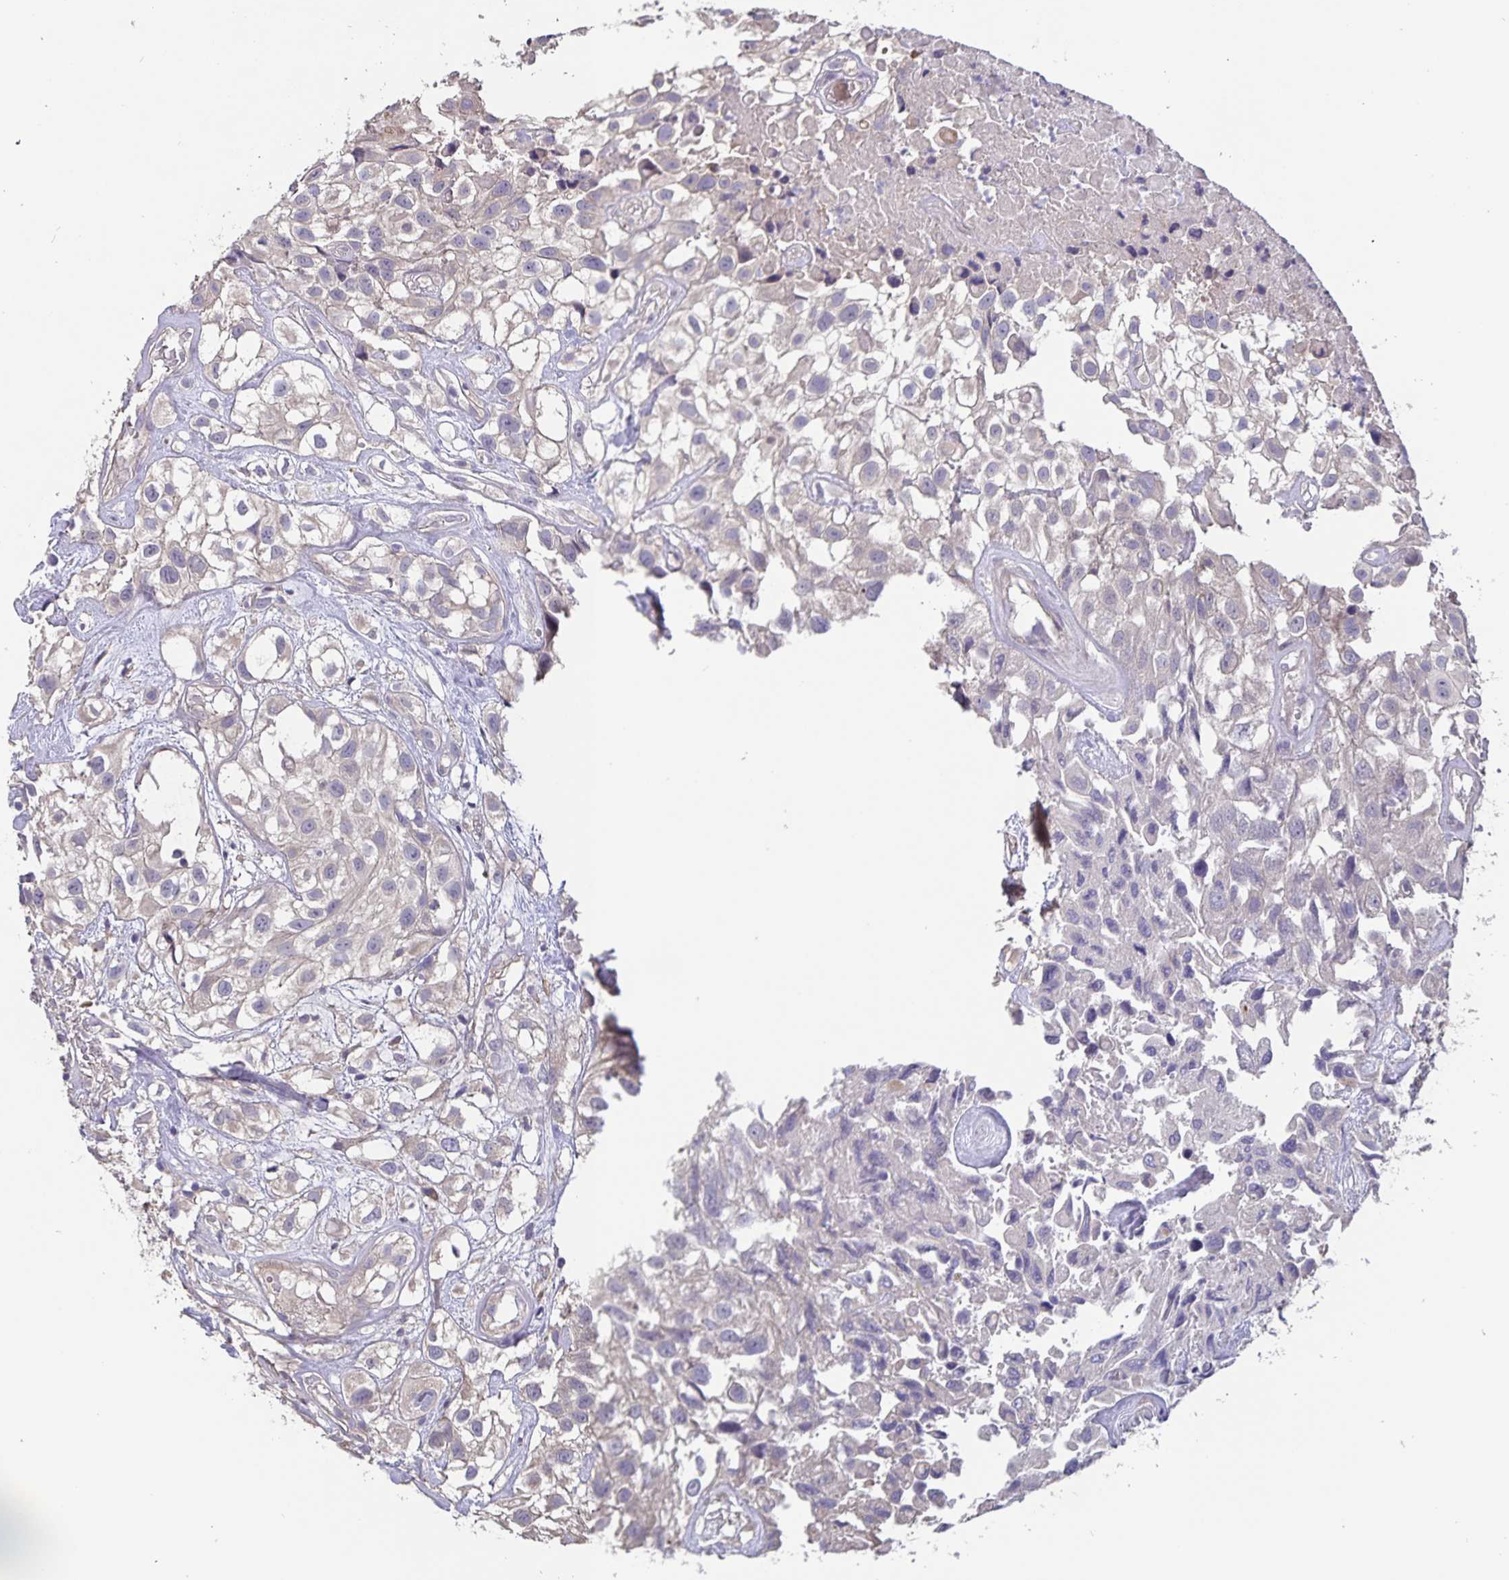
{"staining": {"intensity": "negative", "quantity": "none", "location": "none"}, "tissue": "urothelial cancer", "cell_type": "Tumor cells", "image_type": "cancer", "snomed": [{"axis": "morphology", "description": "Urothelial carcinoma, High grade"}, {"axis": "topography", "description": "Urinary bladder"}], "caption": "High magnification brightfield microscopy of urothelial carcinoma (high-grade) stained with DAB (brown) and counterstained with hematoxylin (blue): tumor cells show no significant staining. (Stains: DAB (3,3'-diaminobenzidine) immunohistochemistry with hematoxylin counter stain, Microscopy: brightfield microscopy at high magnification).", "gene": "FBXL16", "patient": {"sex": "male", "age": 56}}